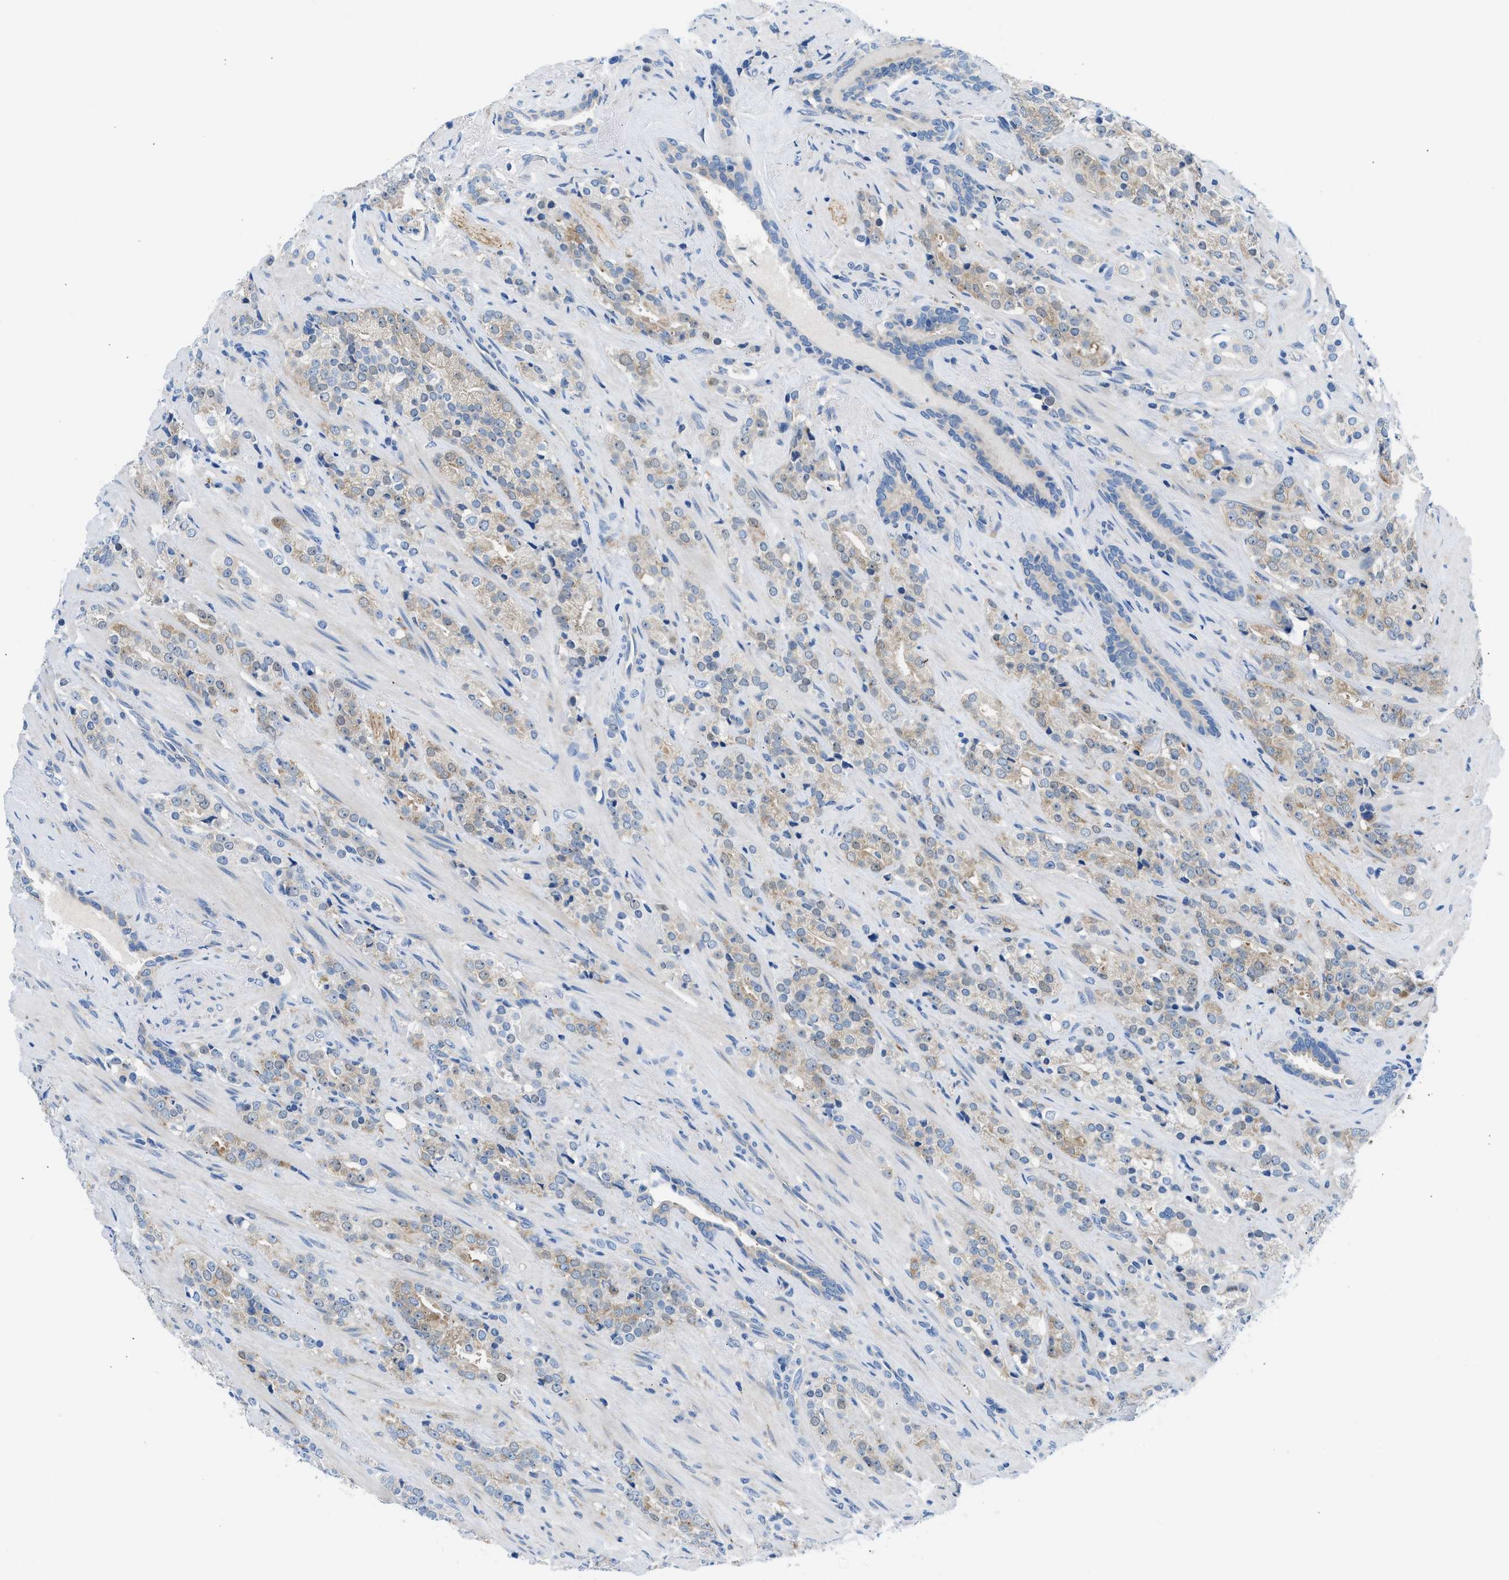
{"staining": {"intensity": "weak", "quantity": ">75%", "location": "cytoplasmic/membranous"}, "tissue": "prostate cancer", "cell_type": "Tumor cells", "image_type": "cancer", "snomed": [{"axis": "morphology", "description": "Adenocarcinoma, High grade"}, {"axis": "topography", "description": "Prostate"}], "caption": "Prostate cancer stained with DAB immunohistochemistry (IHC) reveals low levels of weak cytoplasmic/membranous expression in approximately >75% of tumor cells.", "gene": "BNC2", "patient": {"sex": "male", "age": 71}}